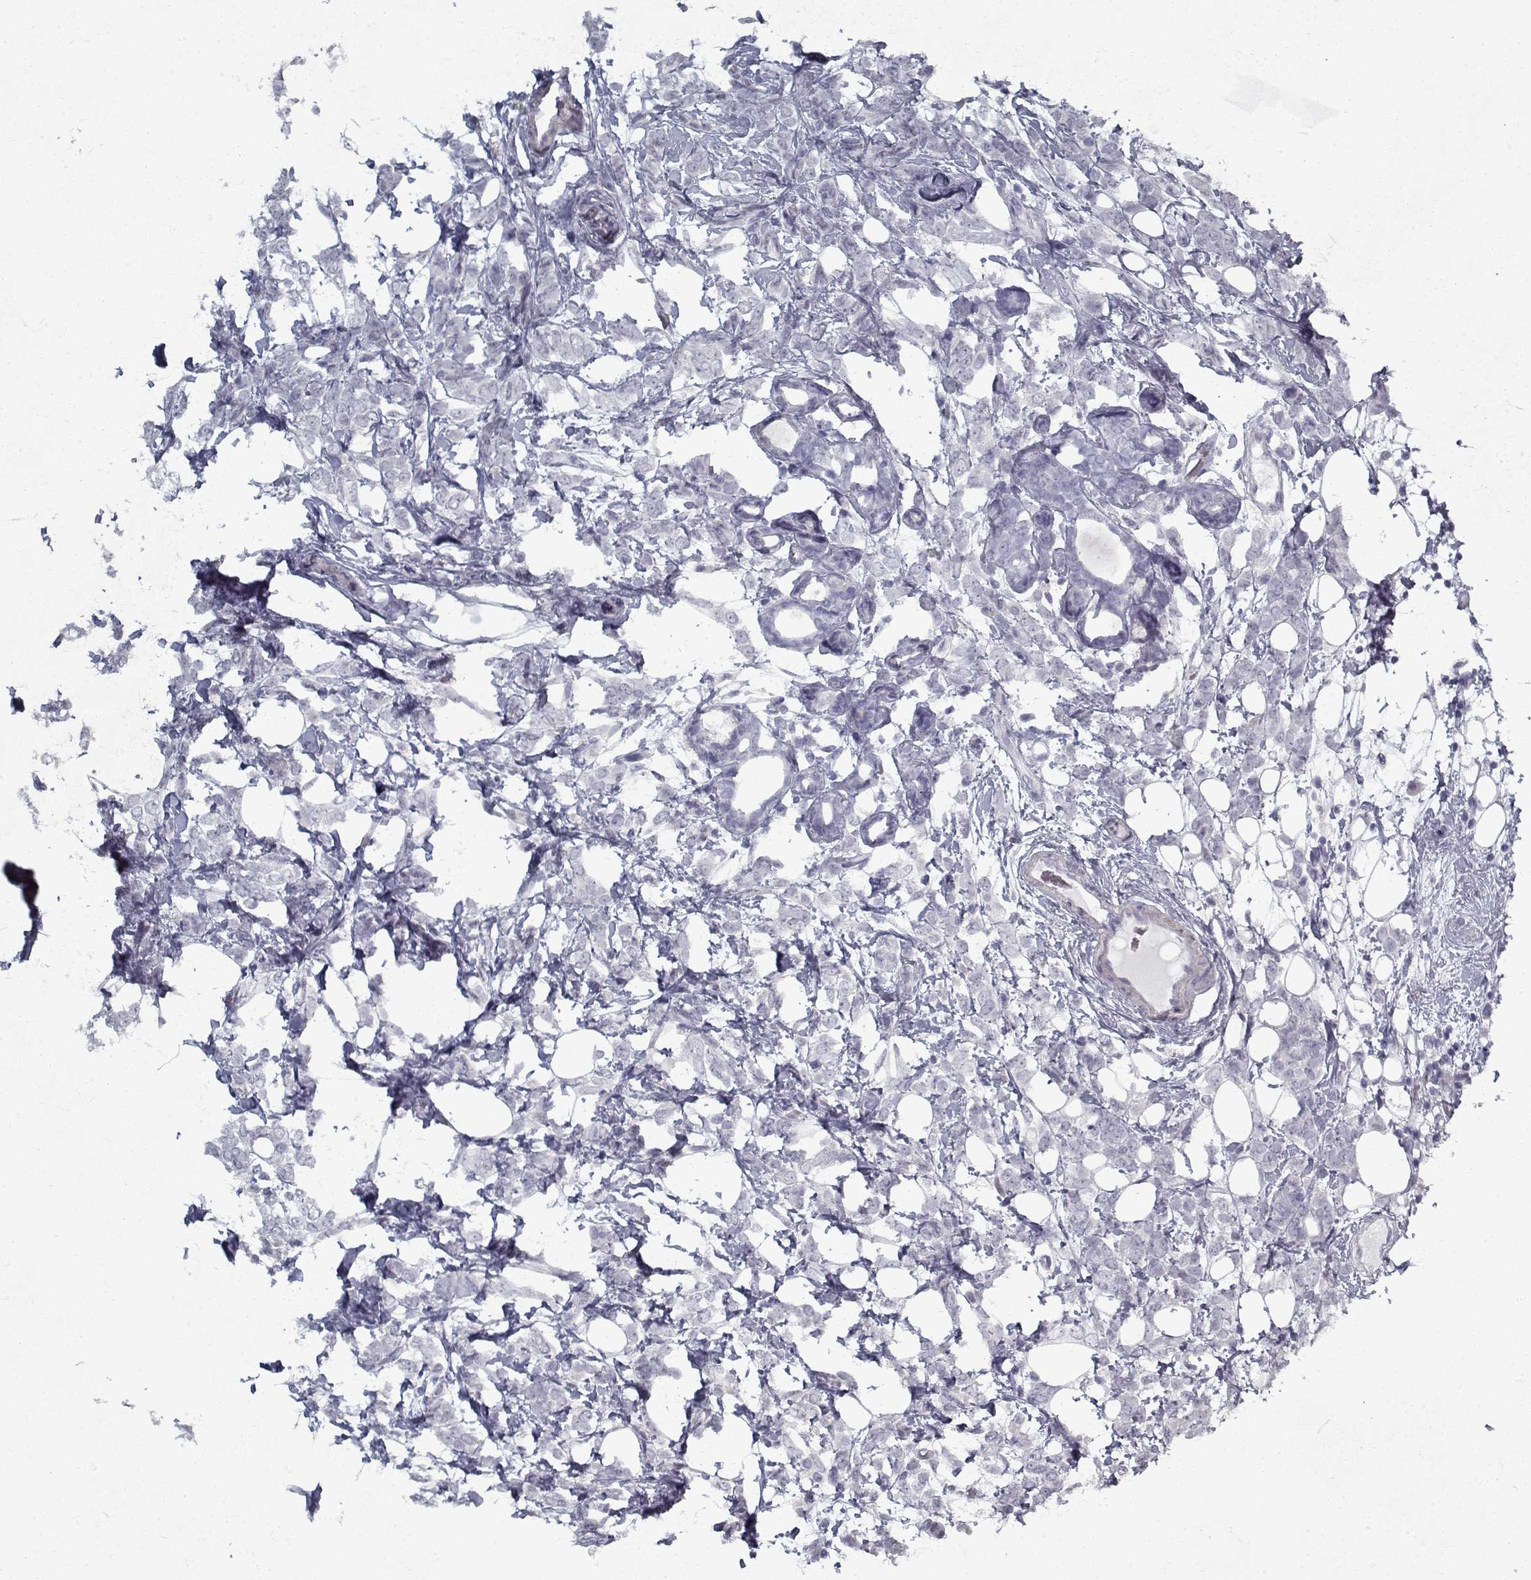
{"staining": {"intensity": "negative", "quantity": "none", "location": "none"}, "tissue": "breast cancer", "cell_type": "Tumor cells", "image_type": "cancer", "snomed": [{"axis": "morphology", "description": "Lobular carcinoma"}, {"axis": "topography", "description": "Breast"}], "caption": "Immunohistochemical staining of lobular carcinoma (breast) reveals no significant positivity in tumor cells.", "gene": "RNF32", "patient": {"sex": "female", "age": 49}}